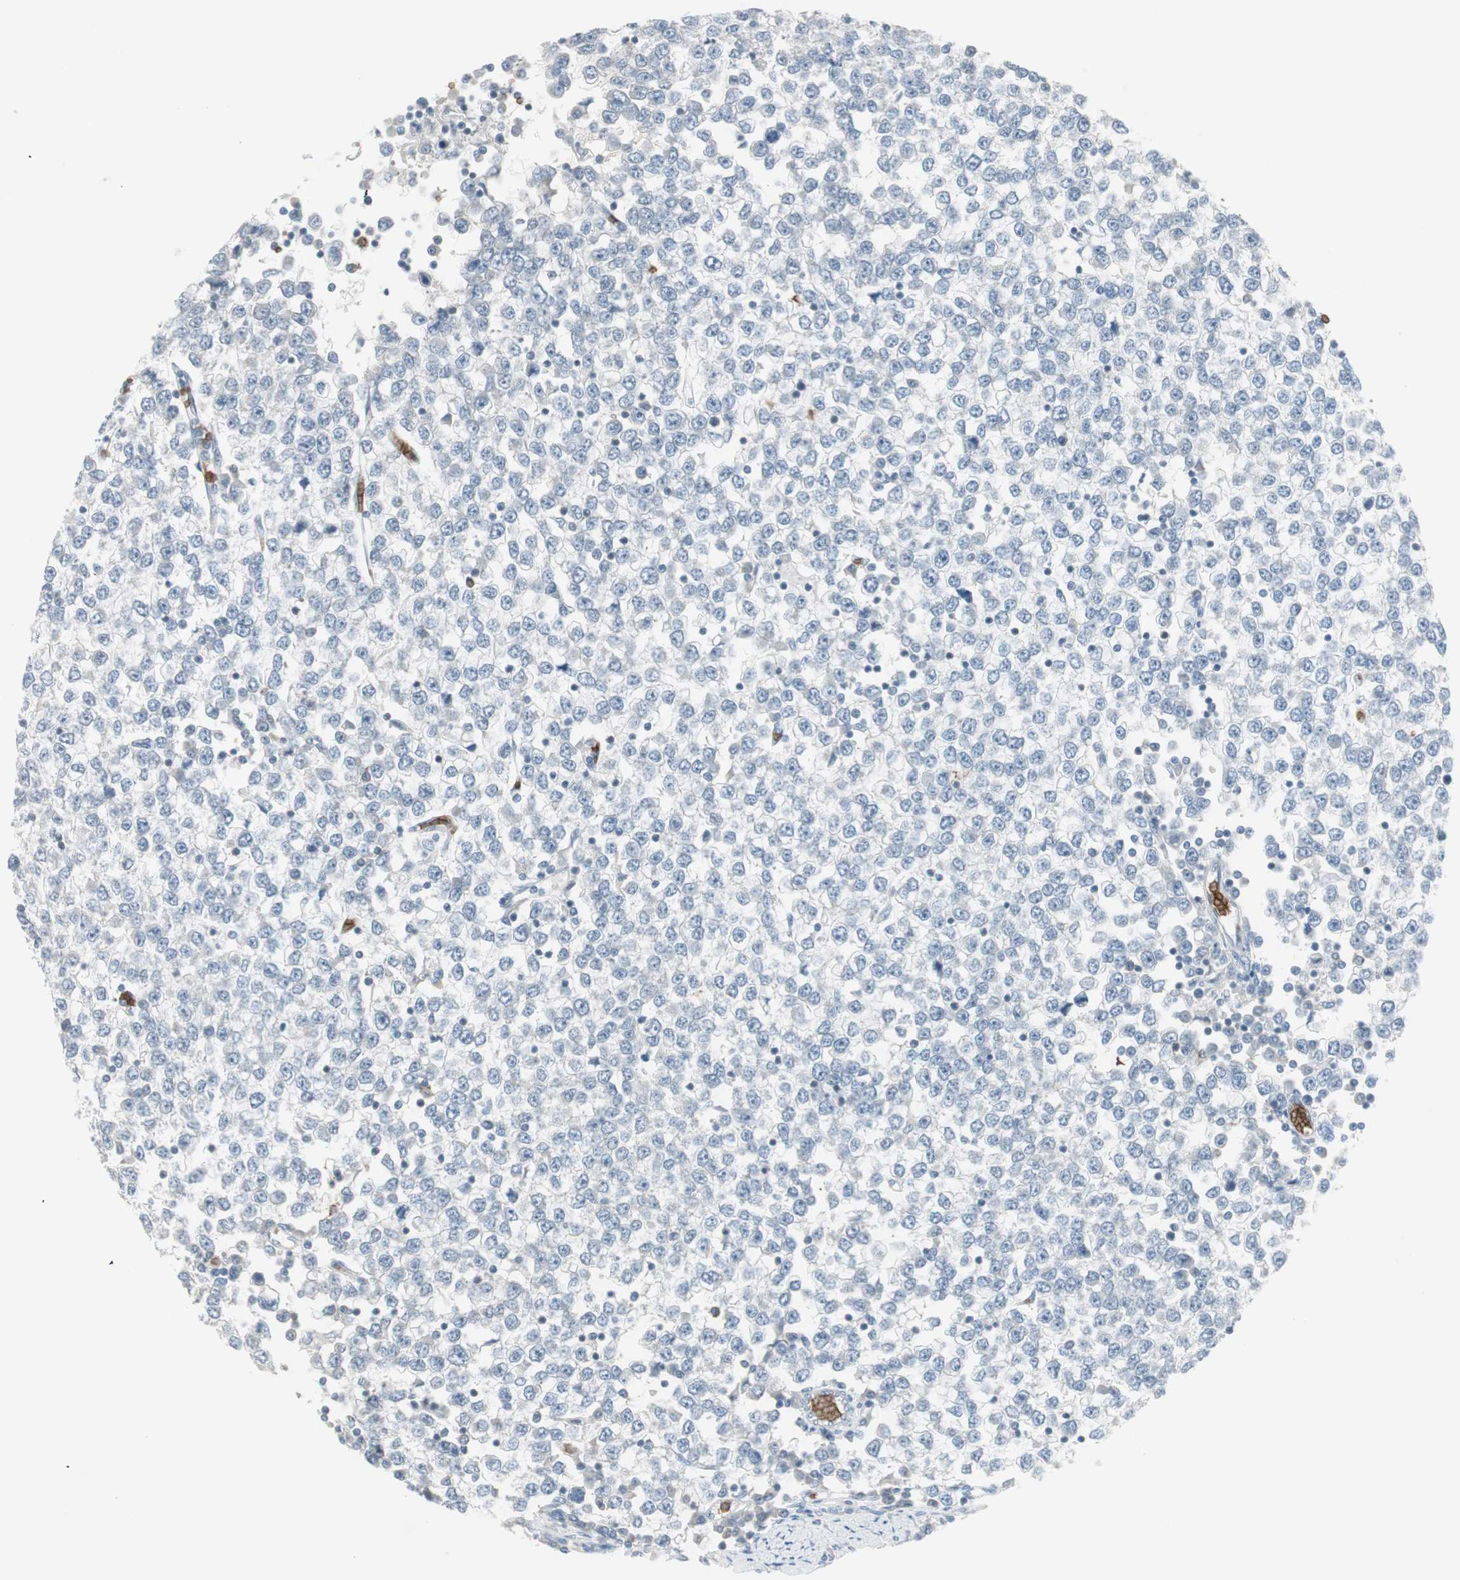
{"staining": {"intensity": "negative", "quantity": "none", "location": "none"}, "tissue": "testis cancer", "cell_type": "Tumor cells", "image_type": "cancer", "snomed": [{"axis": "morphology", "description": "Seminoma, NOS"}, {"axis": "topography", "description": "Testis"}], "caption": "Immunohistochemistry of human testis seminoma shows no staining in tumor cells.", "gene": "MAP4K1", "patient": {"sex": "male", "age": 65}}